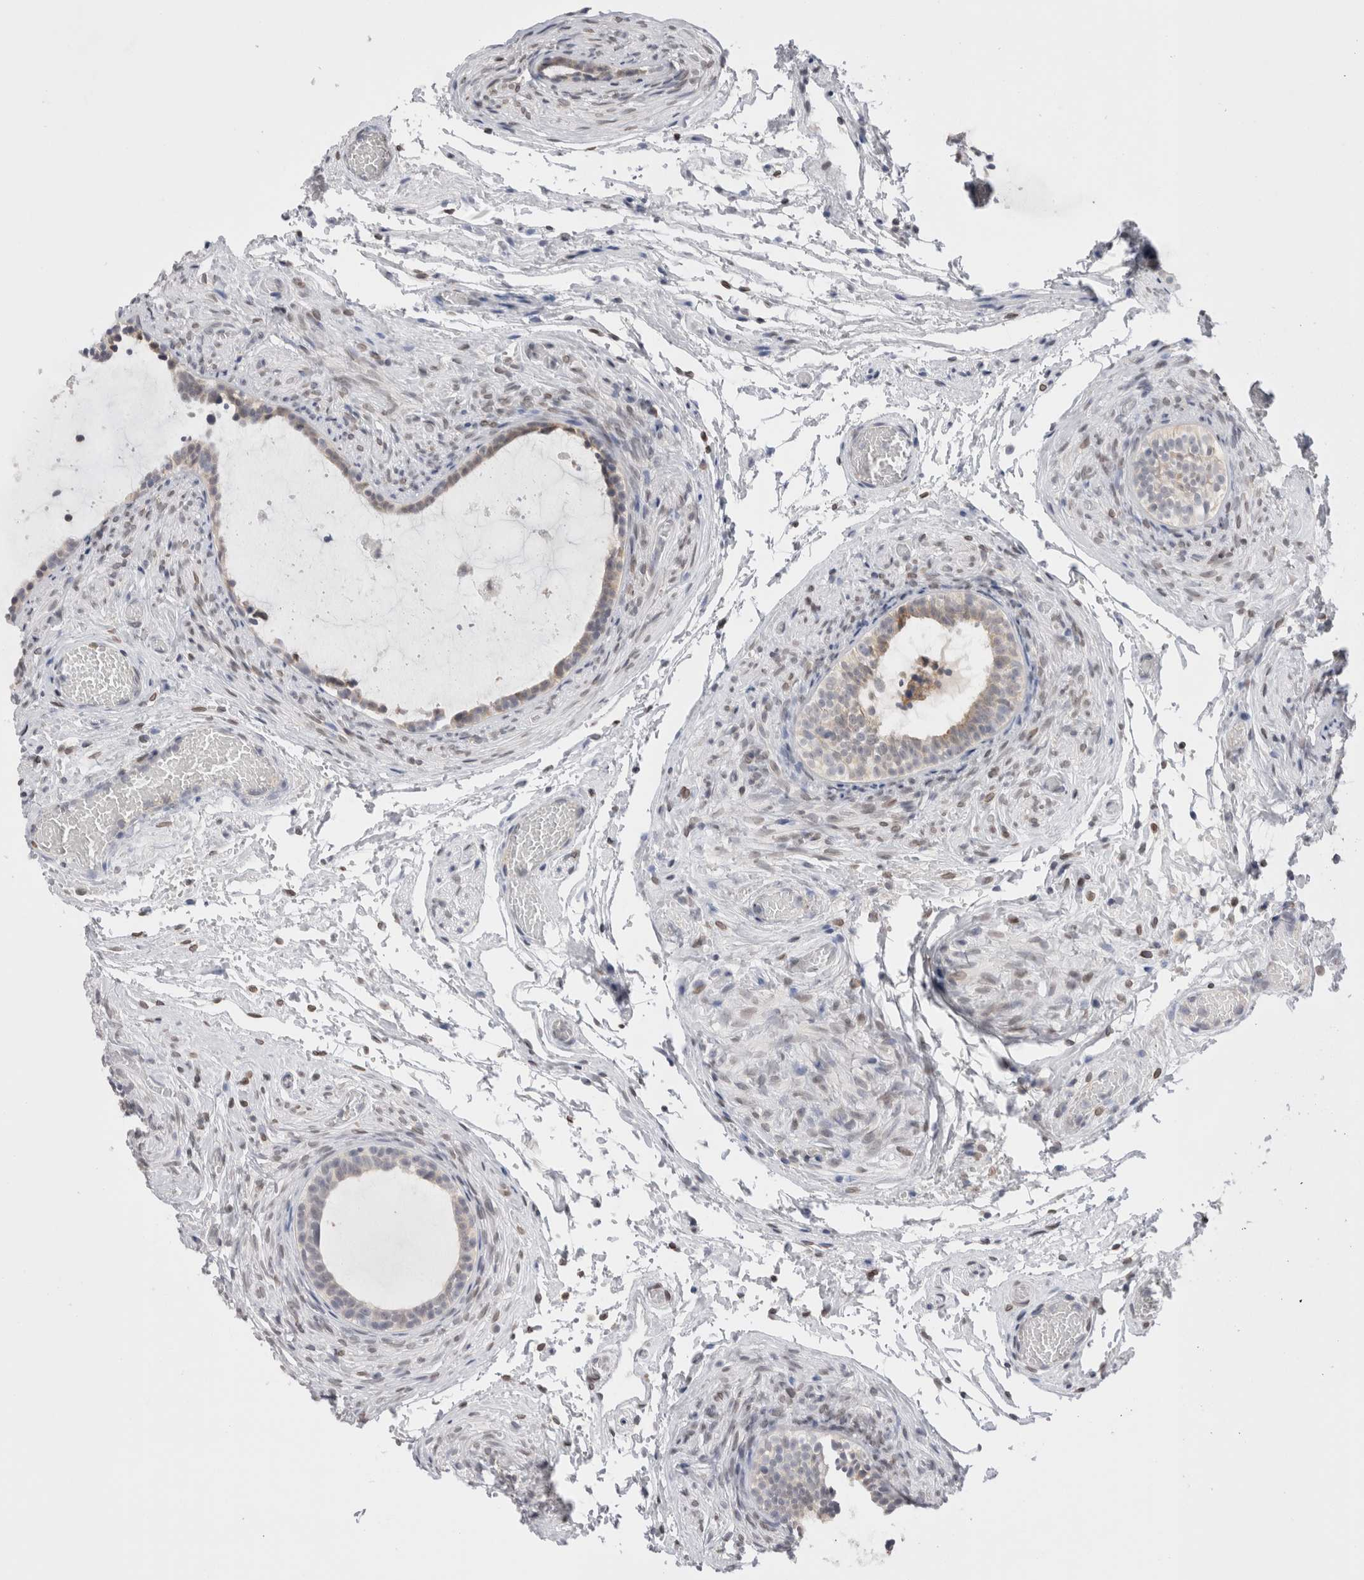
{"staining": {"intensity": "moderate", "quantity": "25%-75%", "location": "cytoplasmic/membranous"}, "tissue": "epididymis", "cell_type": "Glandular cells", "image_type": "normal", "snomed": [{"axis": "morphology", "description": "Normal tissue, NOS"}, {"axis": "topography", "description": "Epididymis"}], "caption": "This is a histology image of immunohistochemistry (IHC) staining of benign epididymis, which shows moderate expression in the cytoplasmic/membranous of glandular cells.", "gene": "VCPIP1", "patient": {"sex": "male", "age": 5}}